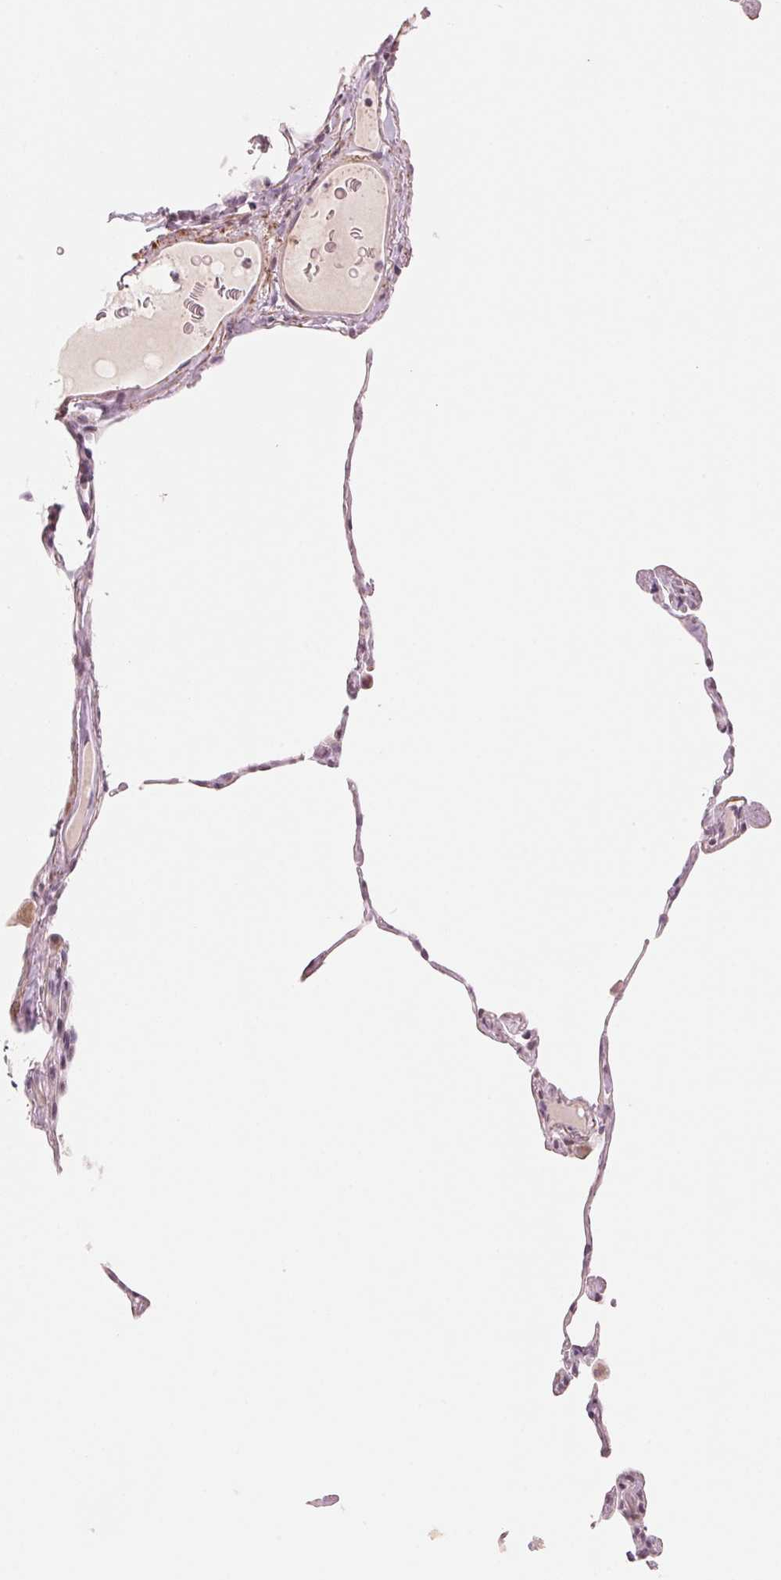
{"staining": {"intensity": "weak", "quantity": "<25%", "location": "cytoplasmic/membranous"}, "tissue": "lung", "cell_type": "Alveolar cells", "image_type": "normal", "snomed": [{"axis": "morphology", "description": "Normal tissue, NOS"}, {"axis": "topography", "description": "Lung"}], "caption": "The immunohistochemistry histopathology image has no significant staining in alveolar cells of lung. (Brightfield microscopy of DAB IHC at high magnification).", "gene": "SLC17A4", "patient": {"sex": "female", "age": 57}}